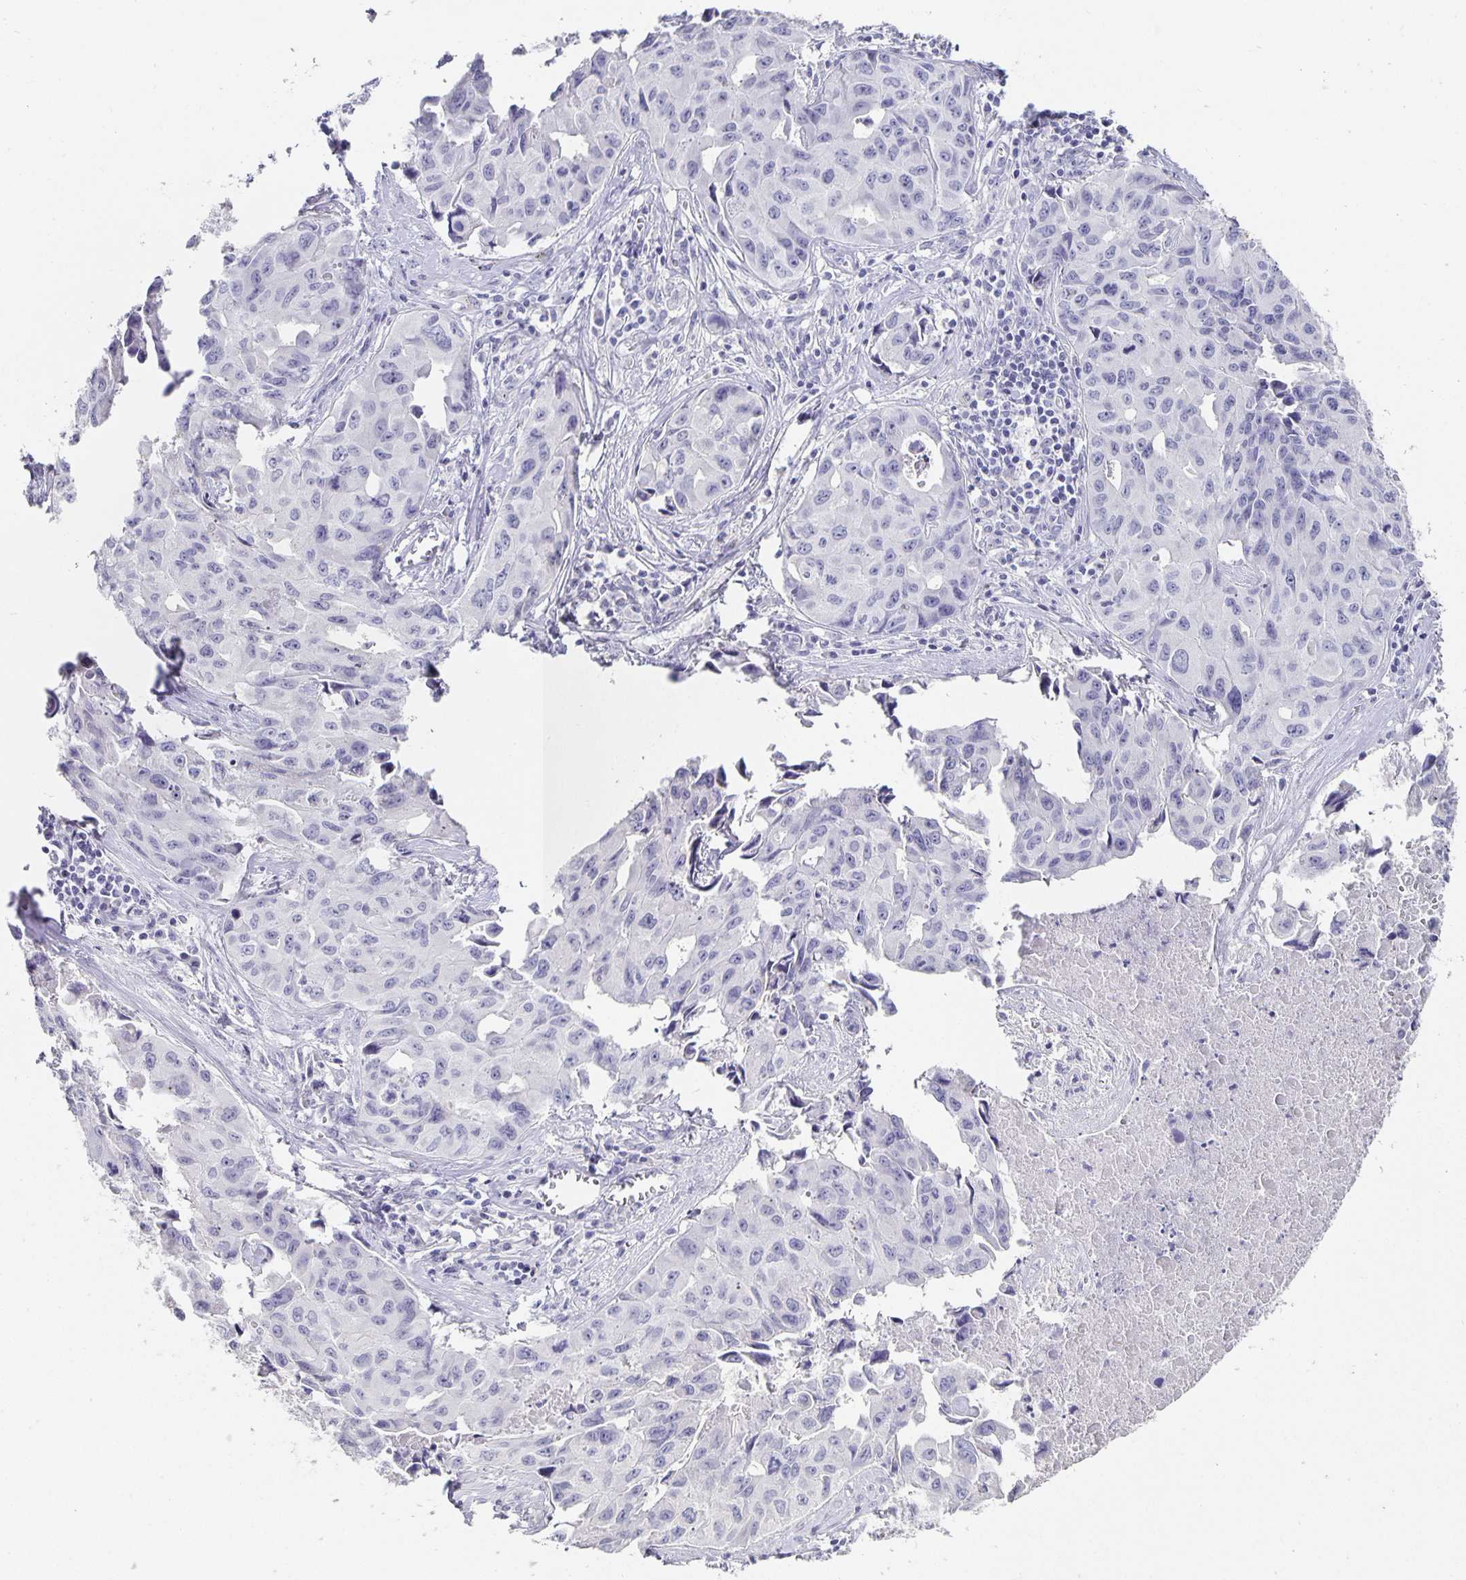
{"staining": {"intensity": "negative", "quantity": "none", "location": "none"}, "tissue": "lung cancer", "cell_type": "Tumor cells", "image_type": "cancer", "snomed": [{"axis": "morphology", "description": "Adenocarcinoma, NOS"}, {"axis": "topography", "description": "Lymph node"}, {"axis": "topography", "description": "Lung"}], "caption": "A high-resolution photomicrograph shows immunohistochemistry staining of lung adenocarcinoma, which demonstrates no significant expression in tumor cells.", "gene": "CHGA", "patient": {"sex": "male", "age": 64}}